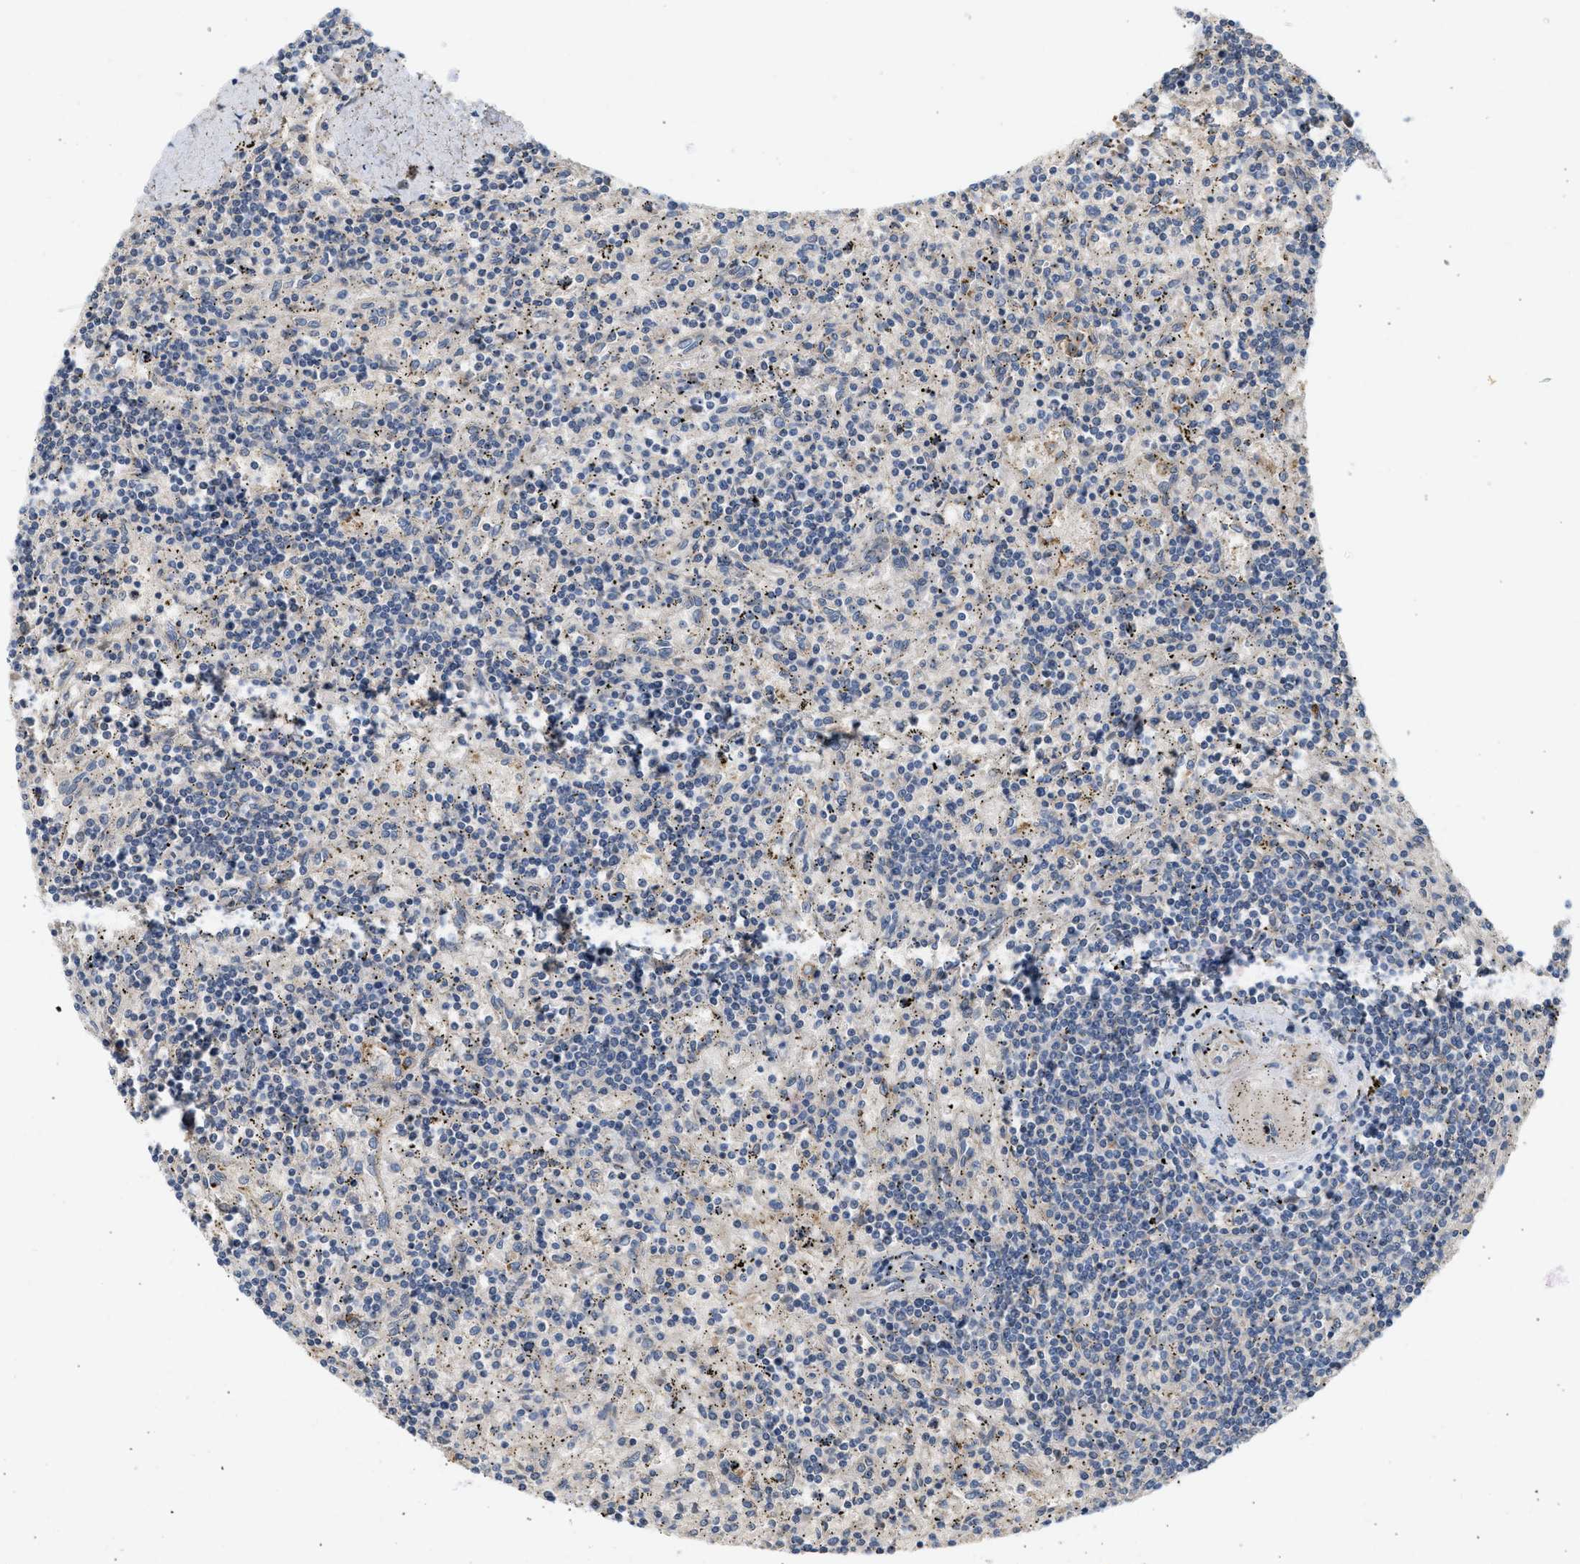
{"staining": {"intensity": "negative", "quantity": "none", "location": "none"}, "tissue": "lymphoma", "cell_type": "Tumor cells", "image_type": "cancer", "snomed": [{"axis": "morphology", "description": "Malignant lymphoma, non-Hodgkin's type, Low grade"}, {"axis": "topography", "description": "Spleen"}], "caption": "This is an immunohistochemistry micrograph of human malignant lymphoma, non-Hodgkin's type (low-grade). There is no expression in tumor cells.", "gene": "F8", "patient": {"sex": "male", "age": 76}}